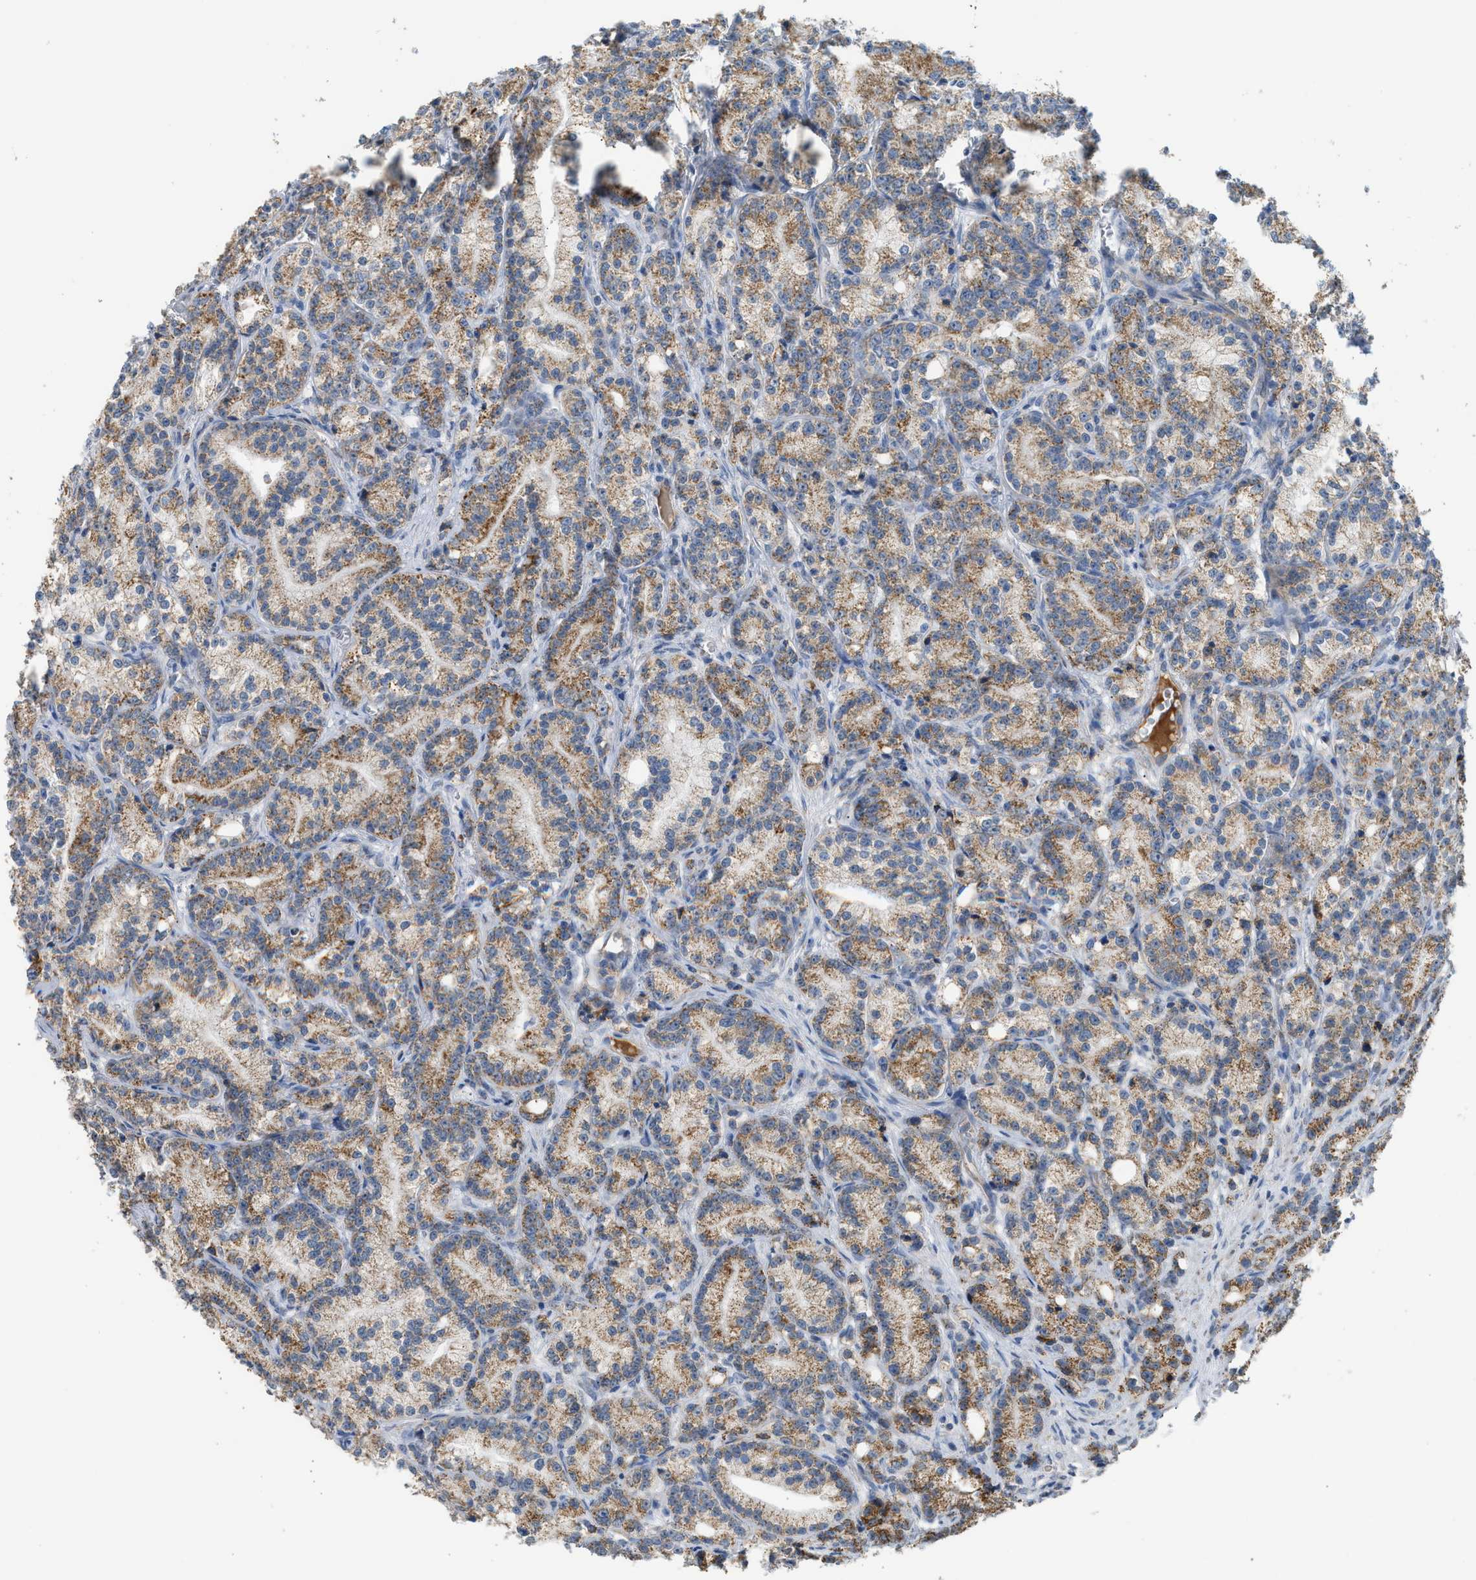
{"staining": {"intensity": "moderate", "quantity": ">75%", "location": "cytoplasmic/membranous"}, "tissue": "prostate cancer", "cell_type": "Tumor cells", "image_type": "cancer", "snomed": [{"axis": "morphology", "description": "Adenocarcinoma, Low grade"}, {"axis": "topography", "description": "Prostate"}], "caption": "Immunohistochemical staining of prostate adenocarcinoma (low-grade) exhibits moderate cytoplasmic/membranous protein staining in approximately >75% of tumor cells. The staining was performed using DAB to visualize the protein expression in brown, while the nuclei were stained in blue with hematoxylin (Magnification: 20x).", "gene": "GOT2", "patient": {"sex": "male", "age": 89}}